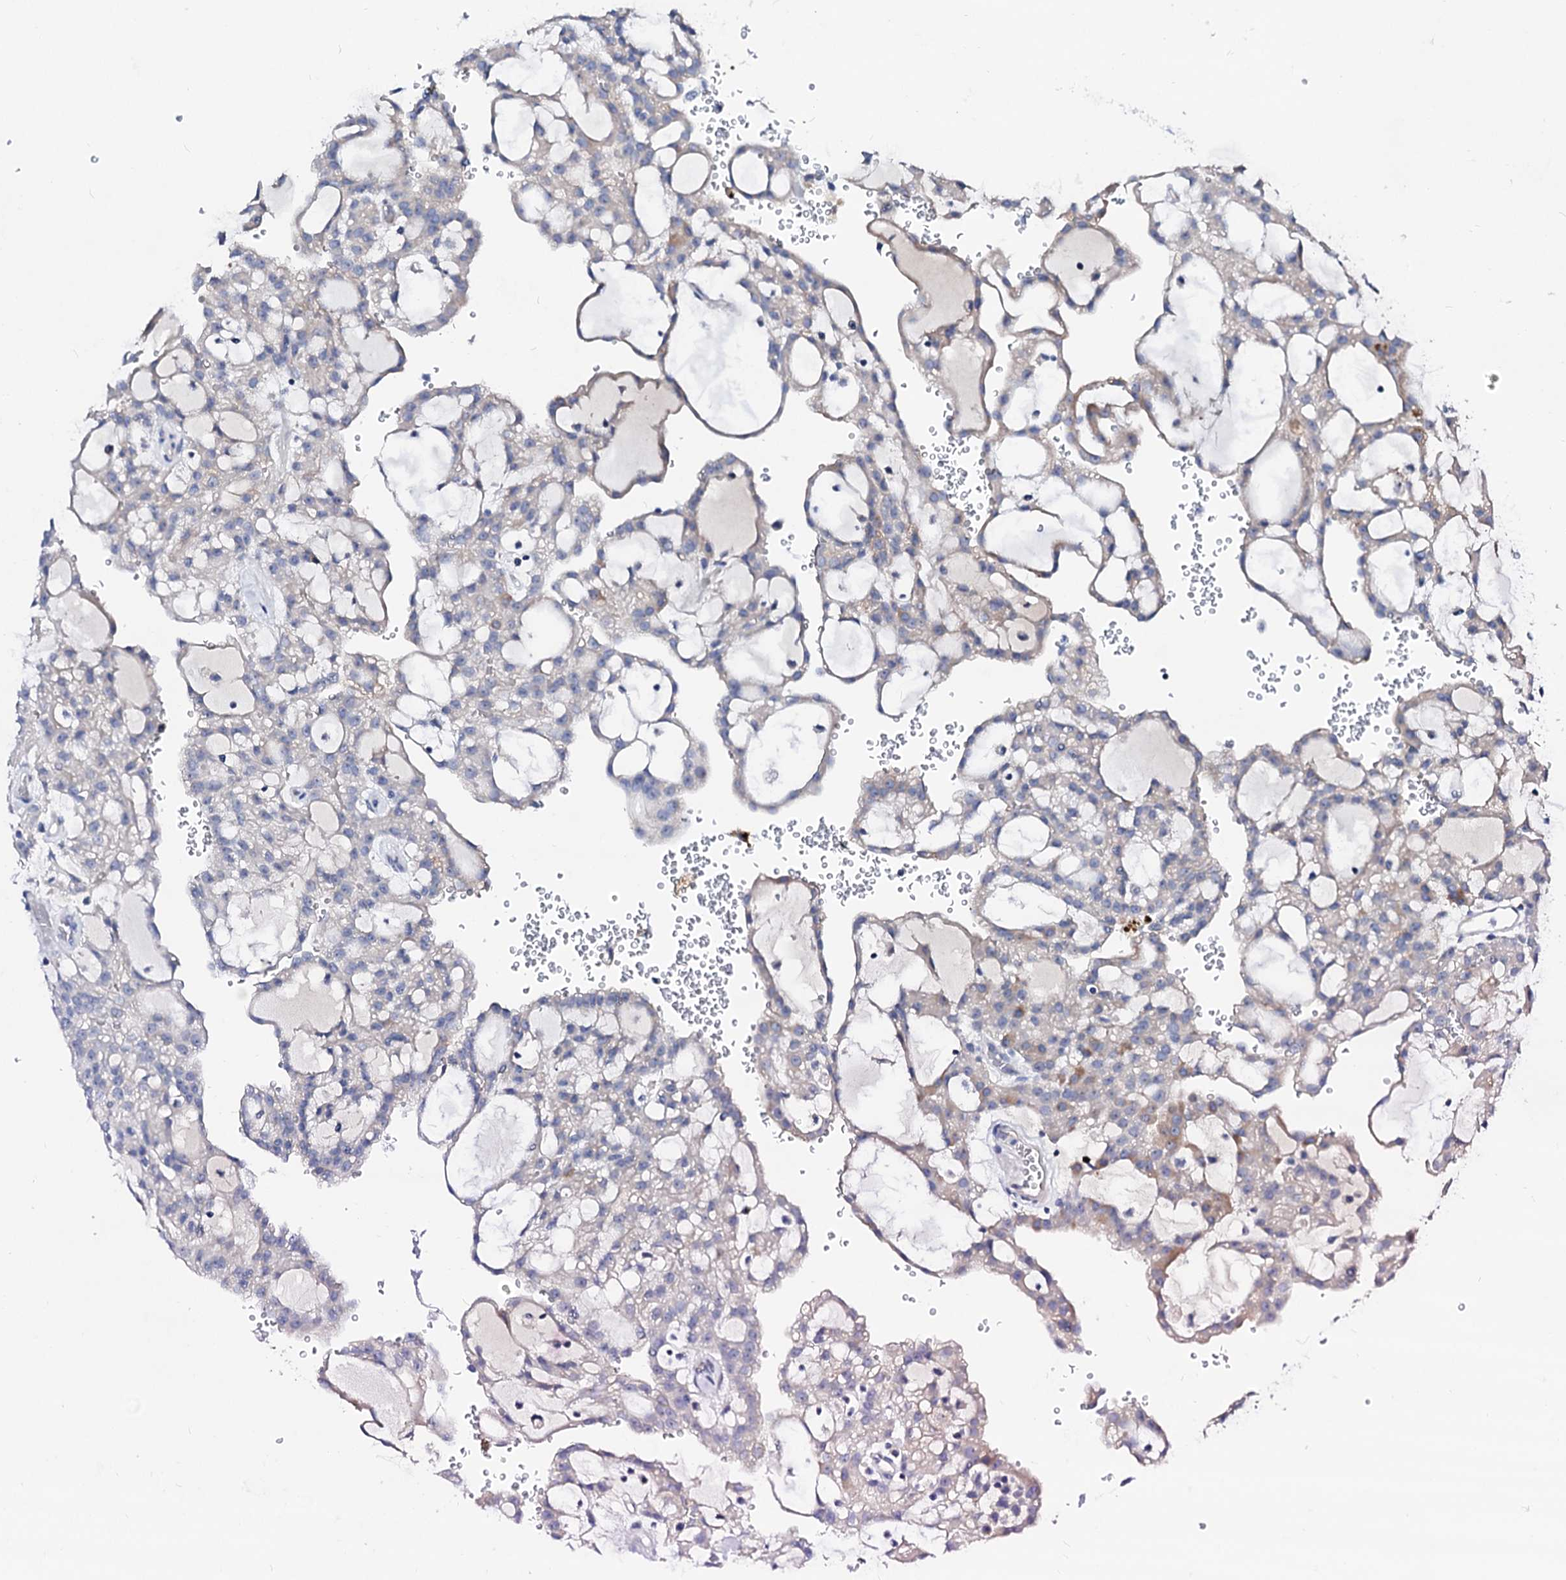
{"staining": {"intensity": "negative", "quantity": "none", "location": "none"}, "tissue": "renal cancer", "cell_type": "Tumor cells", "image_type": "cancer", "snomed": [{"axis": "morphology", "description": "Adenocarcinoma, NOS"}, {"axis": "topography", "description": "Kidney"}], "caption": "High power microscopy image of an IHC photomicrograph of adenocarcinoma (renal), revealing no significant staining in tumor cells.", "gene": "BTBD16", "patient": {"sex": "male", "age": 63}}